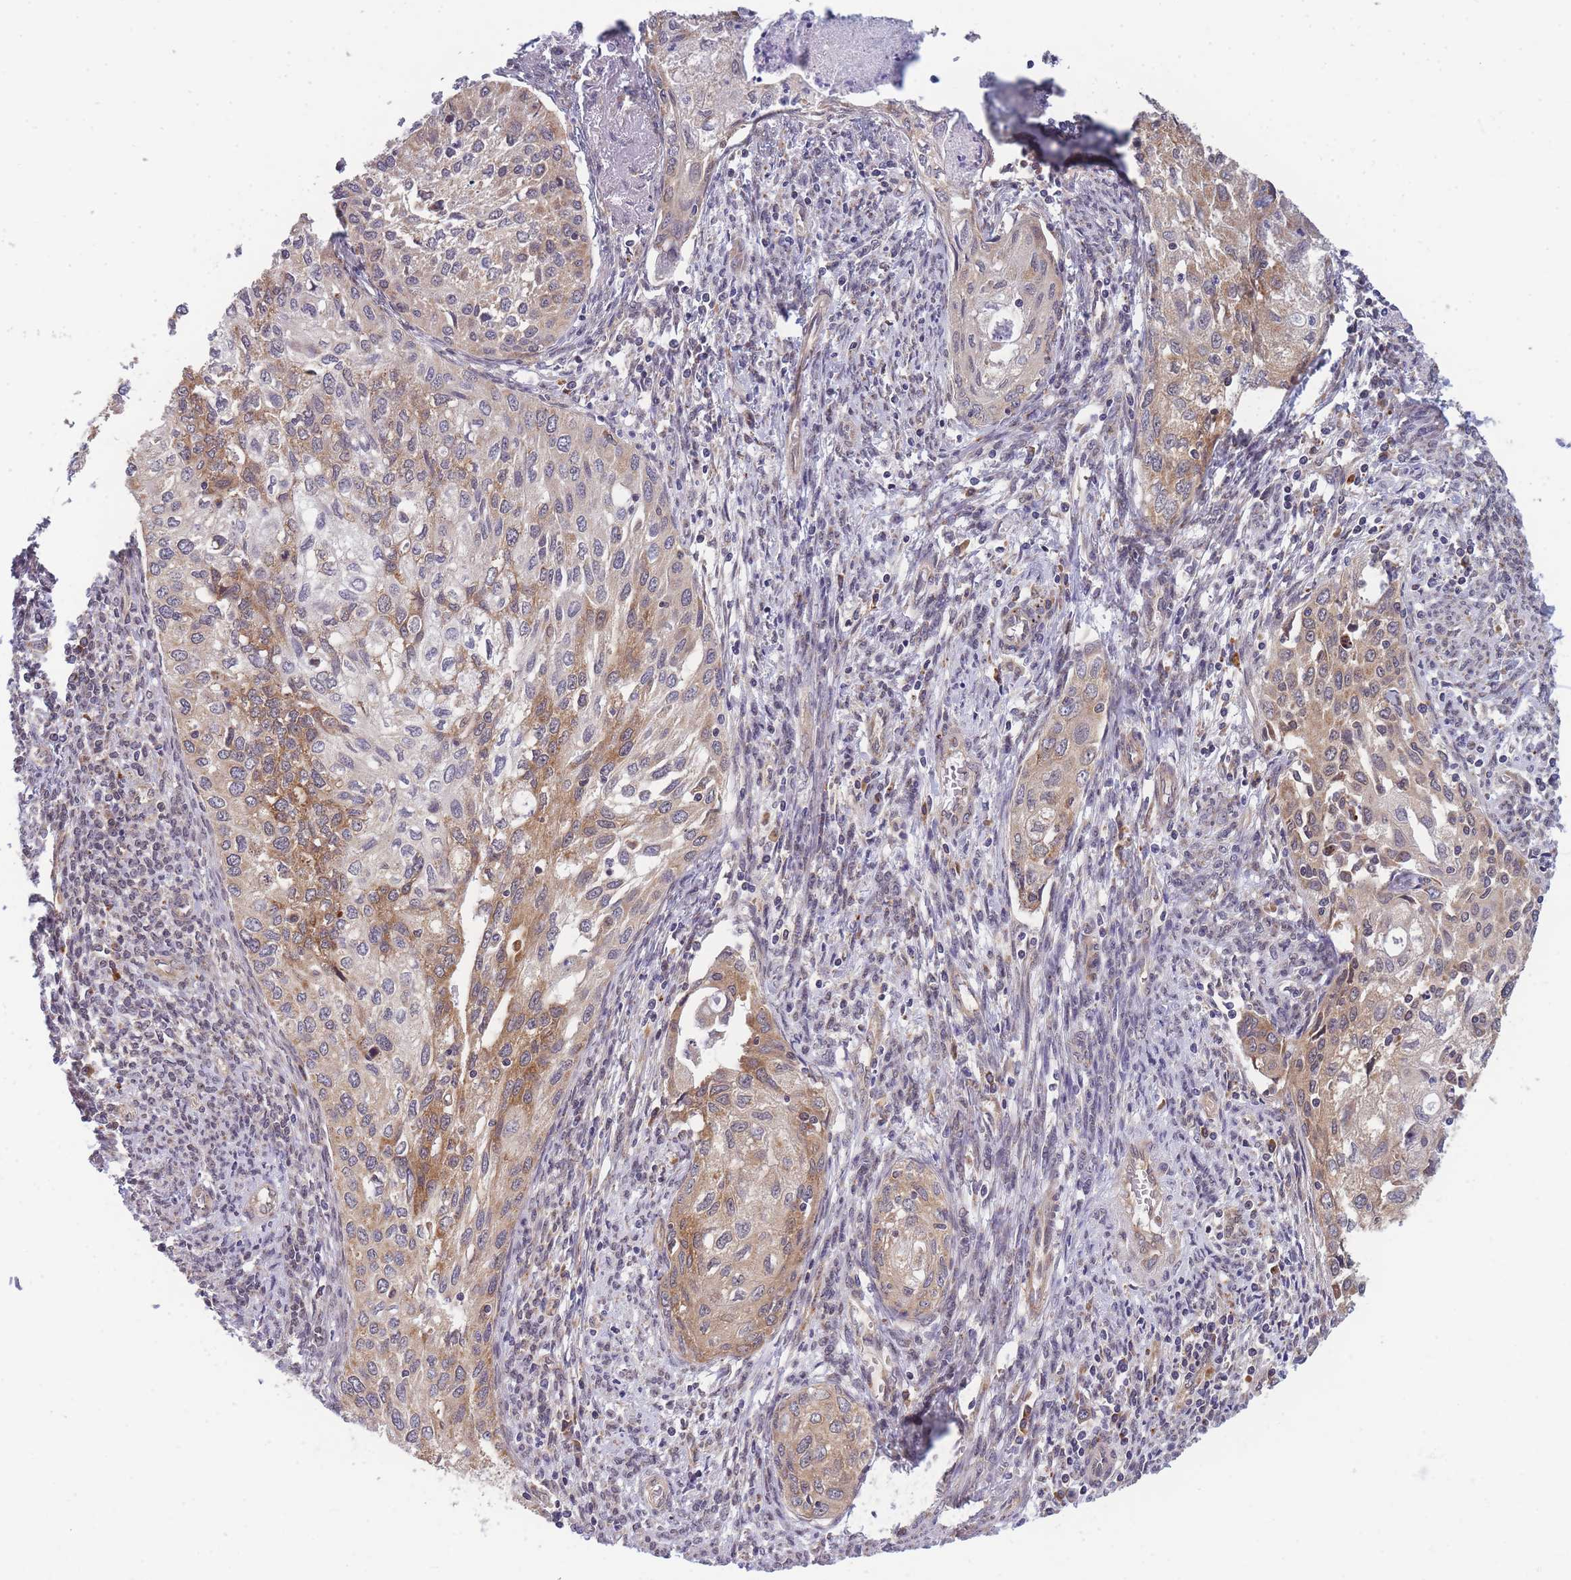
{"staining": {"intensity": "moderate", "quantity": "25%-75%", "location": "cytoplasmic/membranous"}, "tissue": "cervical cancer", "cell_type": "Tumor cells", "image_type": "cancer", "snomed": [{"axis": "morphology", "description": "Squamous cell carcinoma, NOS"}, {"axis": "topography", "description": "Cervix"}], "caption": "IHC histopathology image of neoplastic tissue: cervical cancer (squamous cell carcinoma) stained using immunohistochemistry shows medium levels of moderate protein expression localized specifically in the cytoplasmic/membranous of tumor cells, appearing as a cytoplasmic/membranous brown color.", "gene": "MRPL23", "patient": {"sex": "female", "age": 67}}